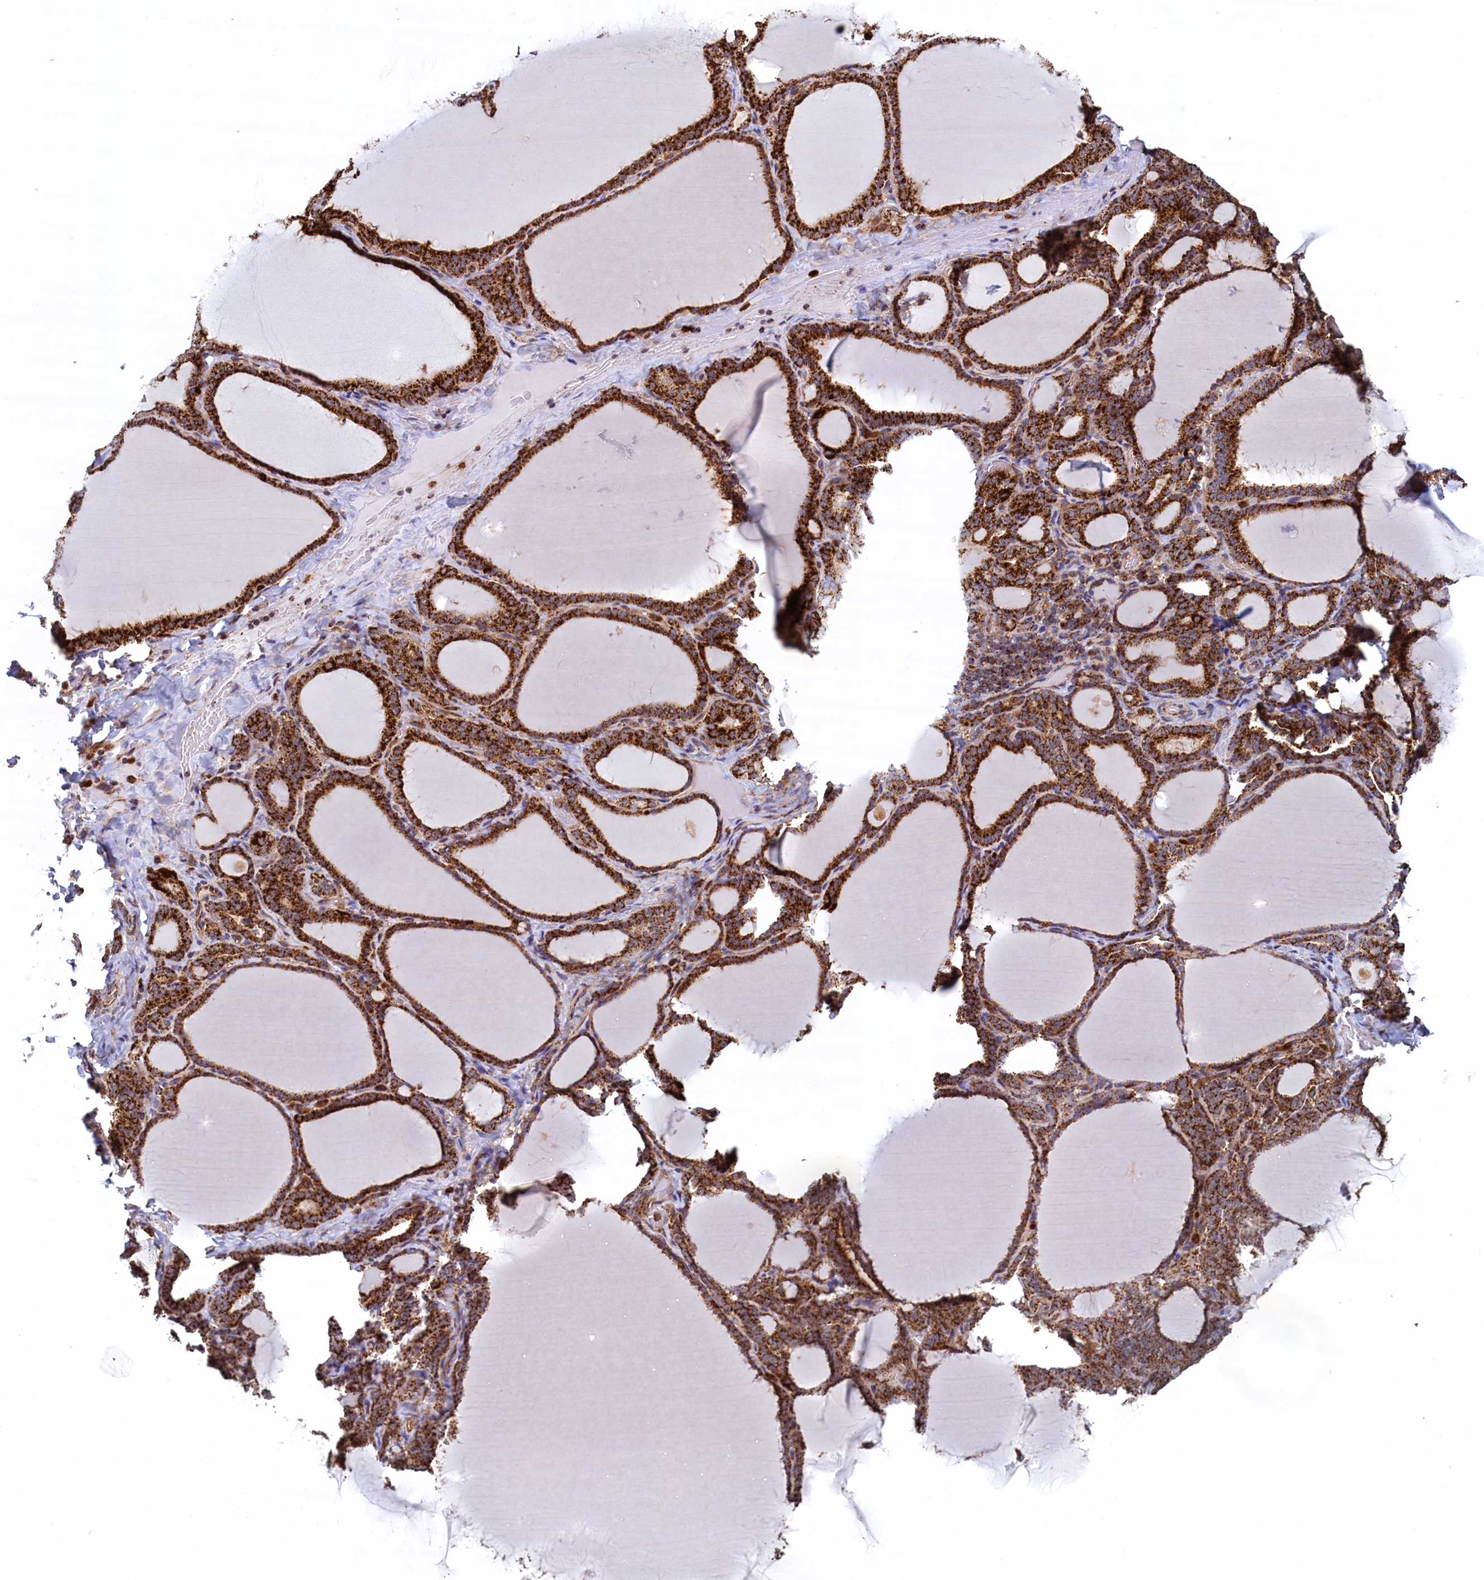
{"staining": {"intensity": "strong", "quantity": ">75%", "location": "cytoplasmic/membranous"}, "tissue": "thyroid gland", "cell_type": "Glandular cells", "image_type": "normal", "snomed": [{"axis": "morphology", "description": "Normal tissue, NOS"}, {"axis": "topography", "description": "Thyroid gland"}], "caption": "Strong cytoplasmic/membranous expression for a protein is present in about >75% of glandular cells of unremarkable thyroid gland using IHC.", "gene": "UBE3B", "patient": {"sex": "female", "age": 39}}